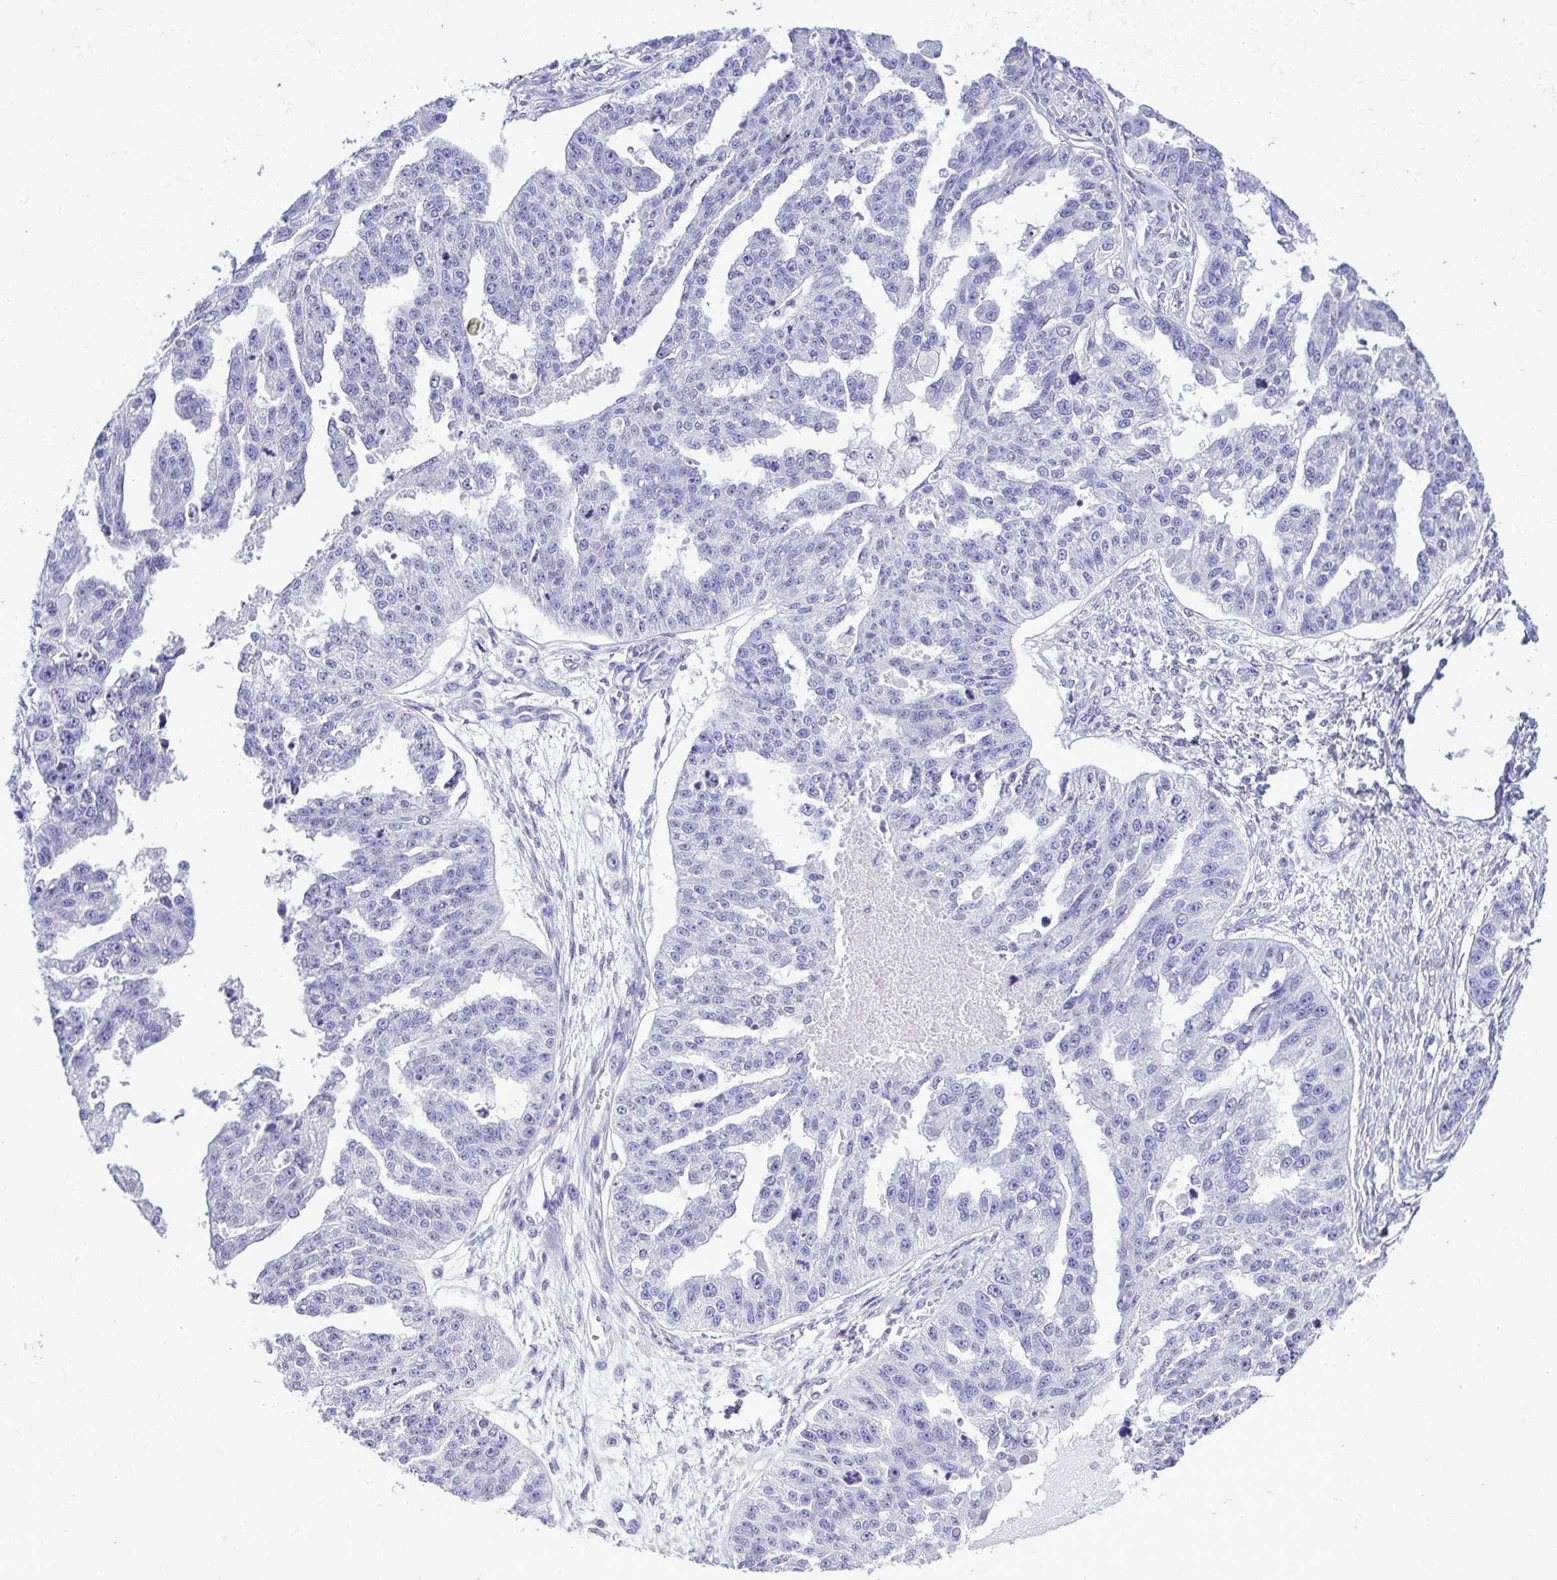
{"staining": {"intensity": "negative", "quantity": "none", "location": "none"}, "tissue": "ovarian cancer", "cell_type": "Tumor cells", "image_type": "cancer", "snomed": [{"axis": "morphology", "description": "Cystadenocarcinoma, serous, NOS"}, {"axis": "topography", "description": "Ovary"}], "caption": "High magnification brightfield microscopy of serous cystadenocarcinoma (ovarian) stained with DAB (brown) and counterstained with hematoxylin (blue): tumor cells show no significant positivity. Brightfield microscopy of immunohistochemistry (IHC) stained with DAB (3,3'-diaminobenzidine) (brown) and hematoxylin (blue), captured at high magnification.", "gene": "RASL11B", "patient": {"sex": "female", "age": 58}}